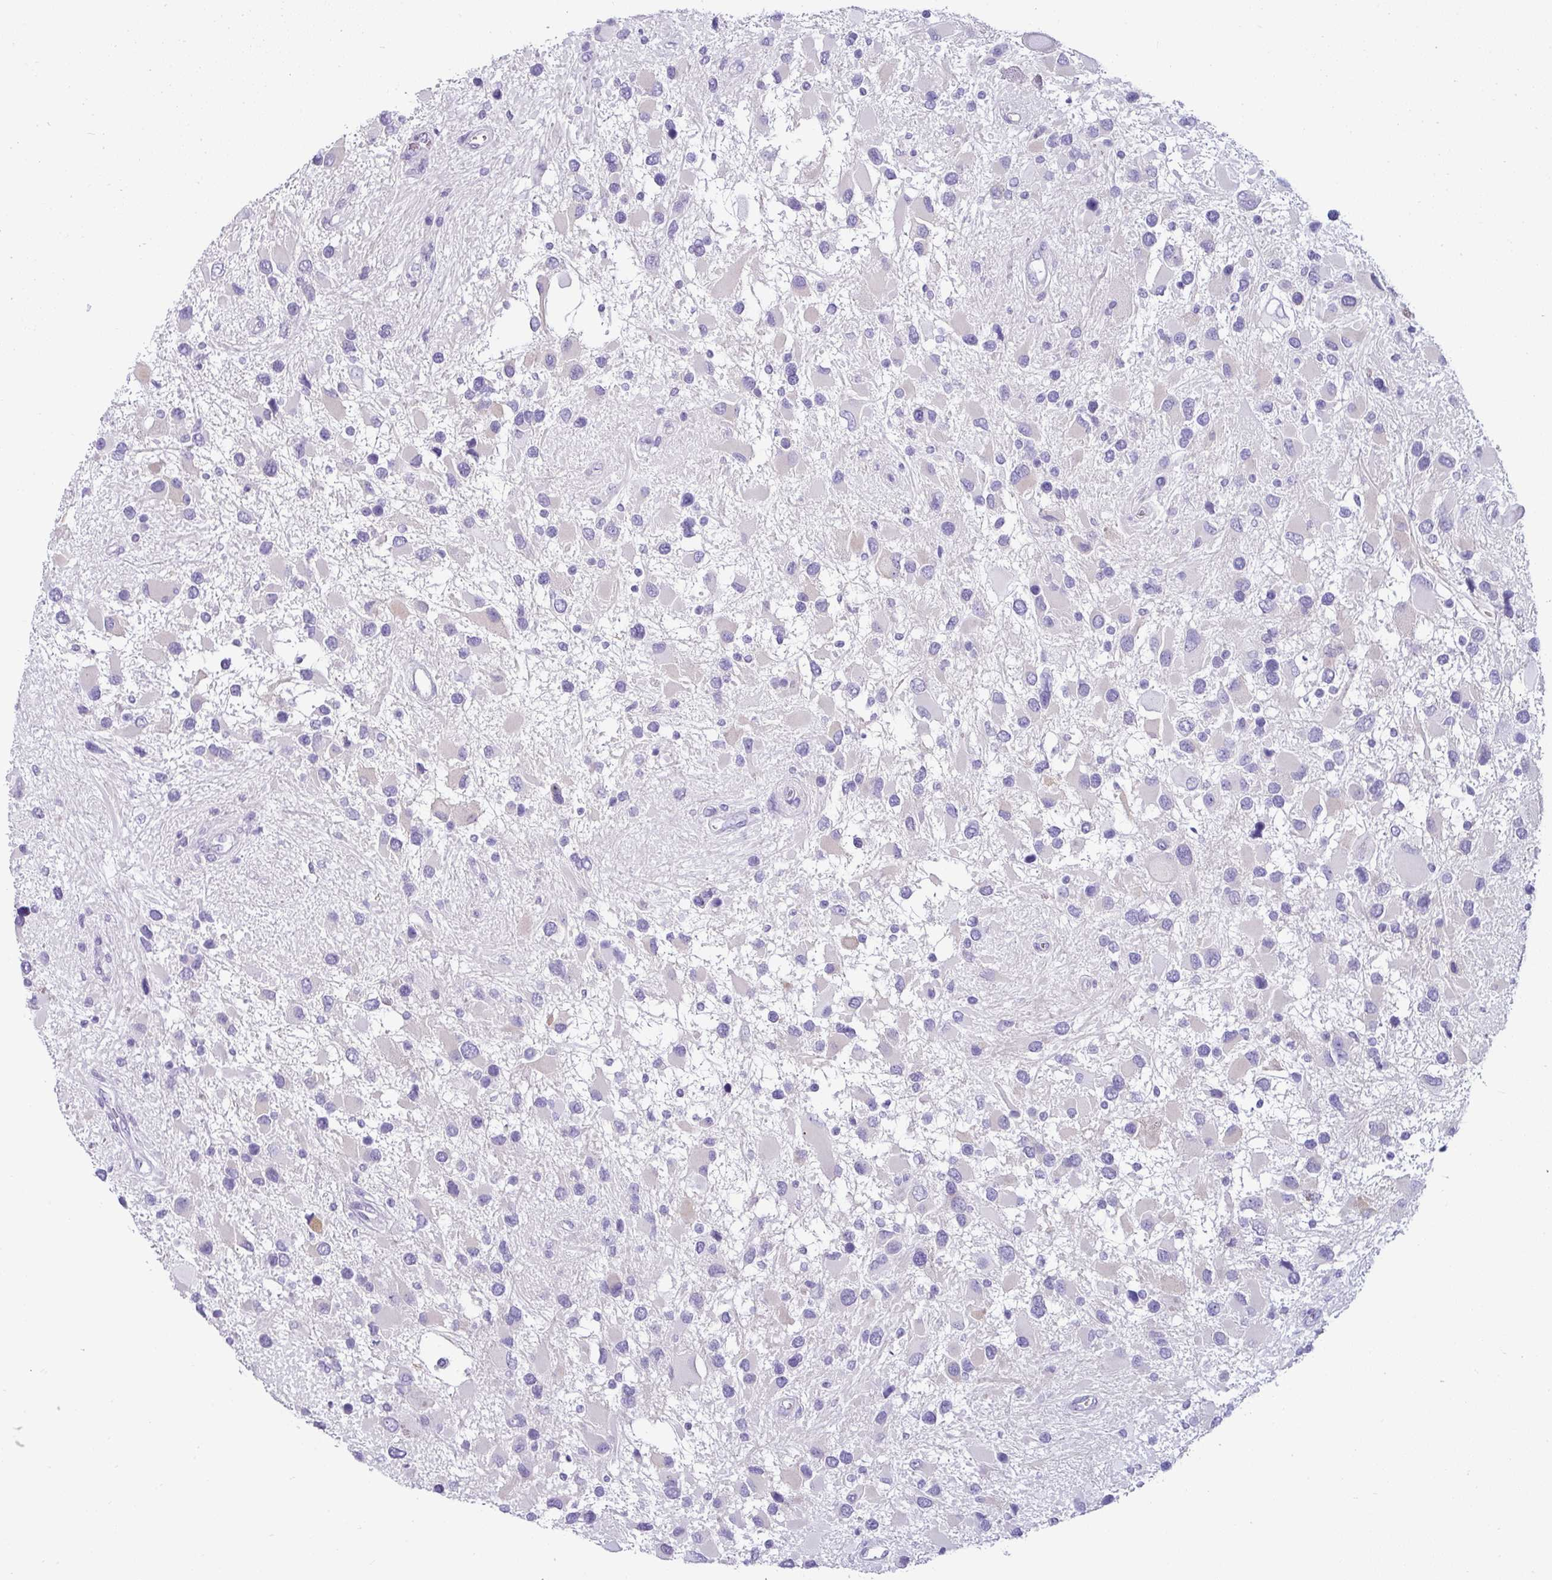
{"staining": {"intensity": "negative", "quantity": "none", "location": "none"}, "tissue": "glioma", "cell_type": "Tumor cells", "image_type": "cancer", "snomed": [{"axis": "morphology", "description": "Glioma, malignant, High grade"}, {"axis": "topography", "description": "Brain"}], "caption": "A photomicrograph of malignant high-grade glioma stained for a protein reveals no brown staining in tumor cells.", "gene": "VCY1B", "patient": {"sex": "male", "age": 53}}